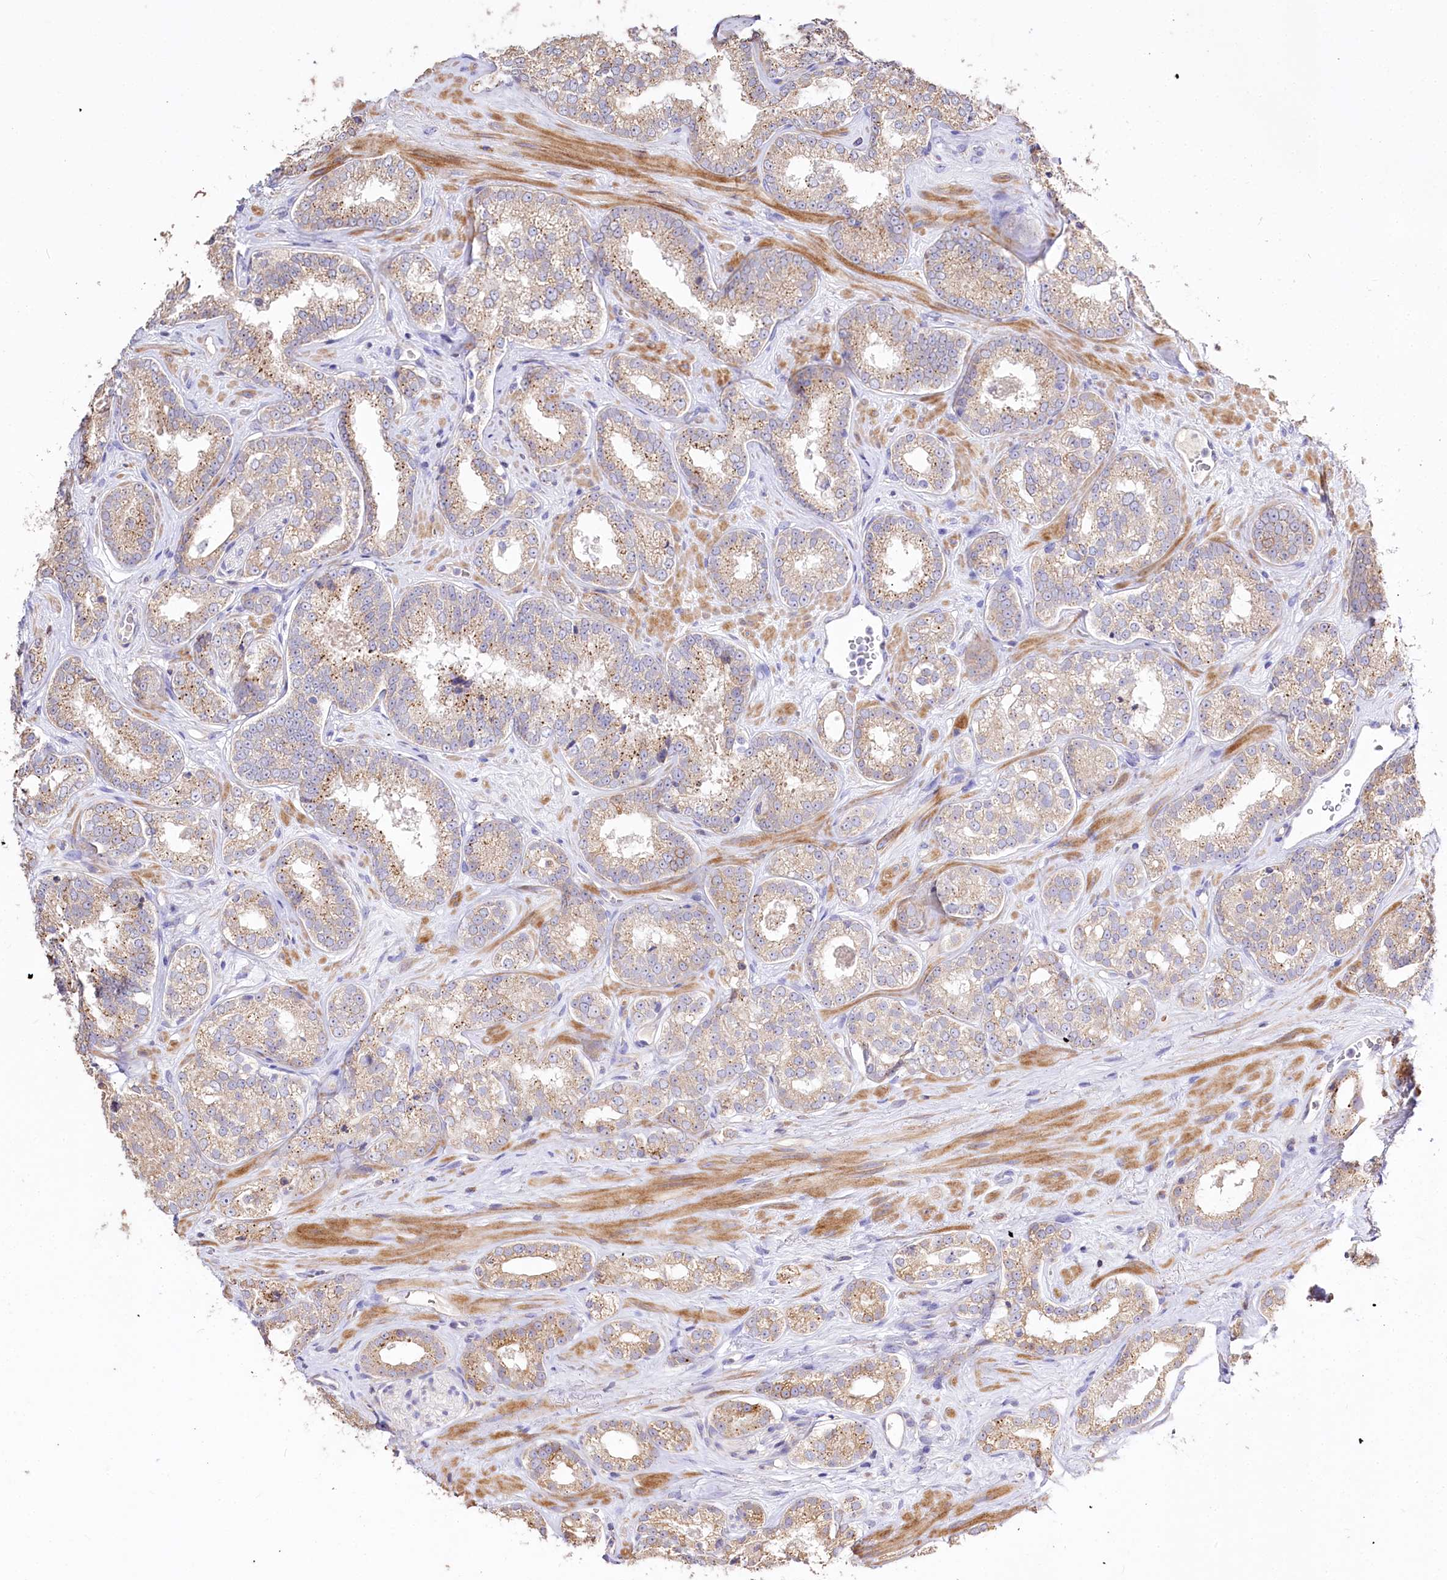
{"staining": {"intensity": "weak", "quantity": "25%-75%", "location": "cytoplasmic/membranous"}, "tissue": "prostate cancer", "cell_type": "Tumor cells", "image_type": "cancer", "snomed": [{"axis": "morphology", "description": "Normal tissue, NOS"}, {"axis": "morphology", "description": "Adenocarcinoma, High grade"}, {"axis": "topography", "description": "Prostate"}], "caption": "High-magnification brightfield microscopy of high-grade adenocarcinoma (prostate) stained with DAB (3,3'-diaminobenzidine) (brown) and counterstained with hematoxylin (blue). tumor cells exhibit weak cytoplasmic/membranous positivity is seen in about25%-75% of cells.", "gene": "PTER", "patient": {"sex": "male", "age": 83}}